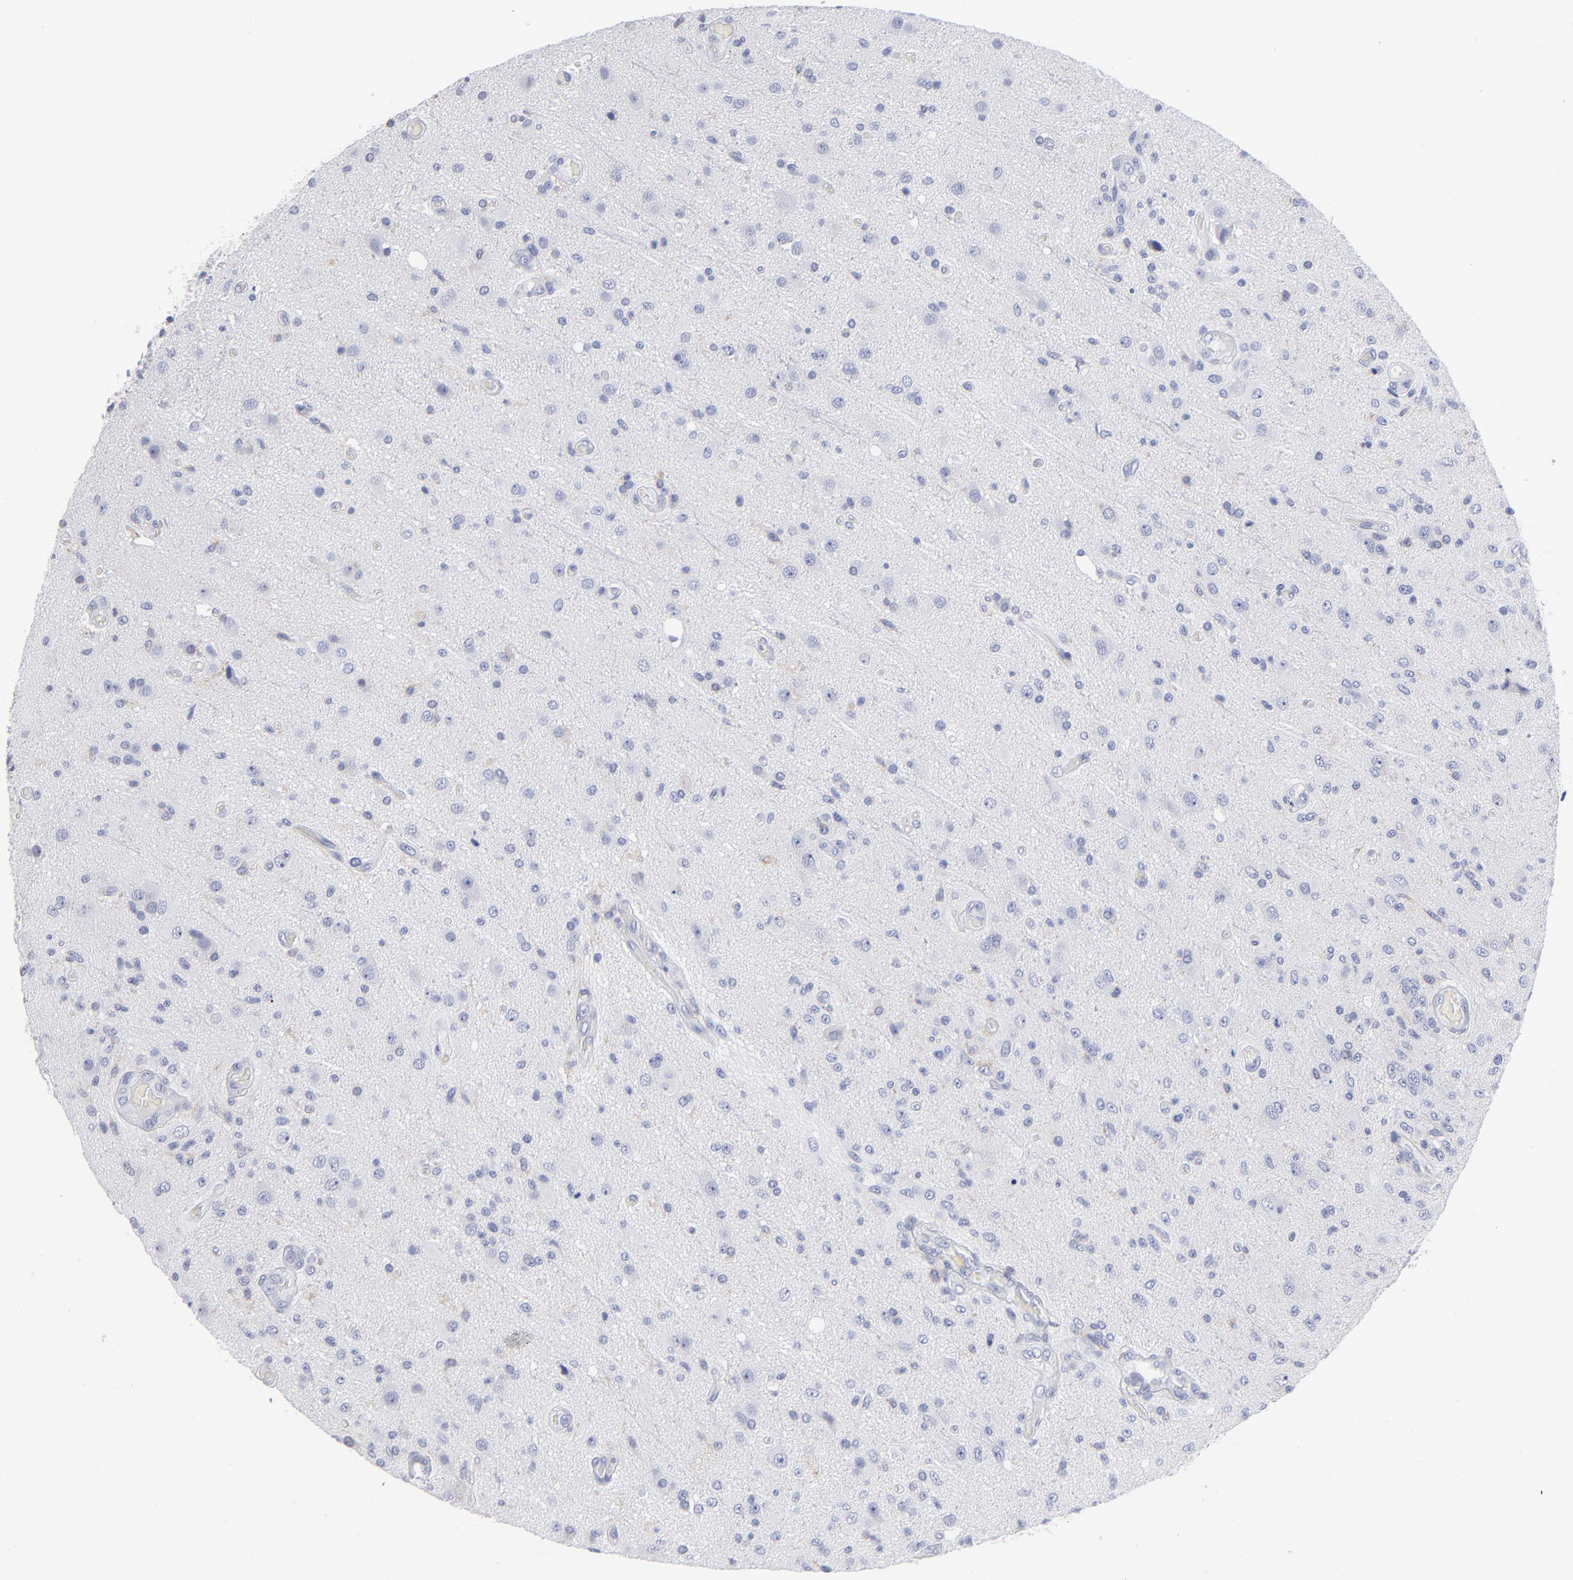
{"staining": {"intensity": "negative", "quantity": "none", "location": "none"}, "tissue": "glioma", "cell_type": "Tumor cells", "image_type": "cancer", "snomed": [{"axis": "morphology", "description": "Normal tissue, NOS"}, {"axis": "morphology", "description": "Glioma, malignant, High grade"}, {"axis": "topography", "description": "Cerebral cortex"}], "caption": "A micrograph of human glioma is negative for staining in tumor cells.", "gene": "LAT2", "patient": {"sex": "male", "age": 77}}